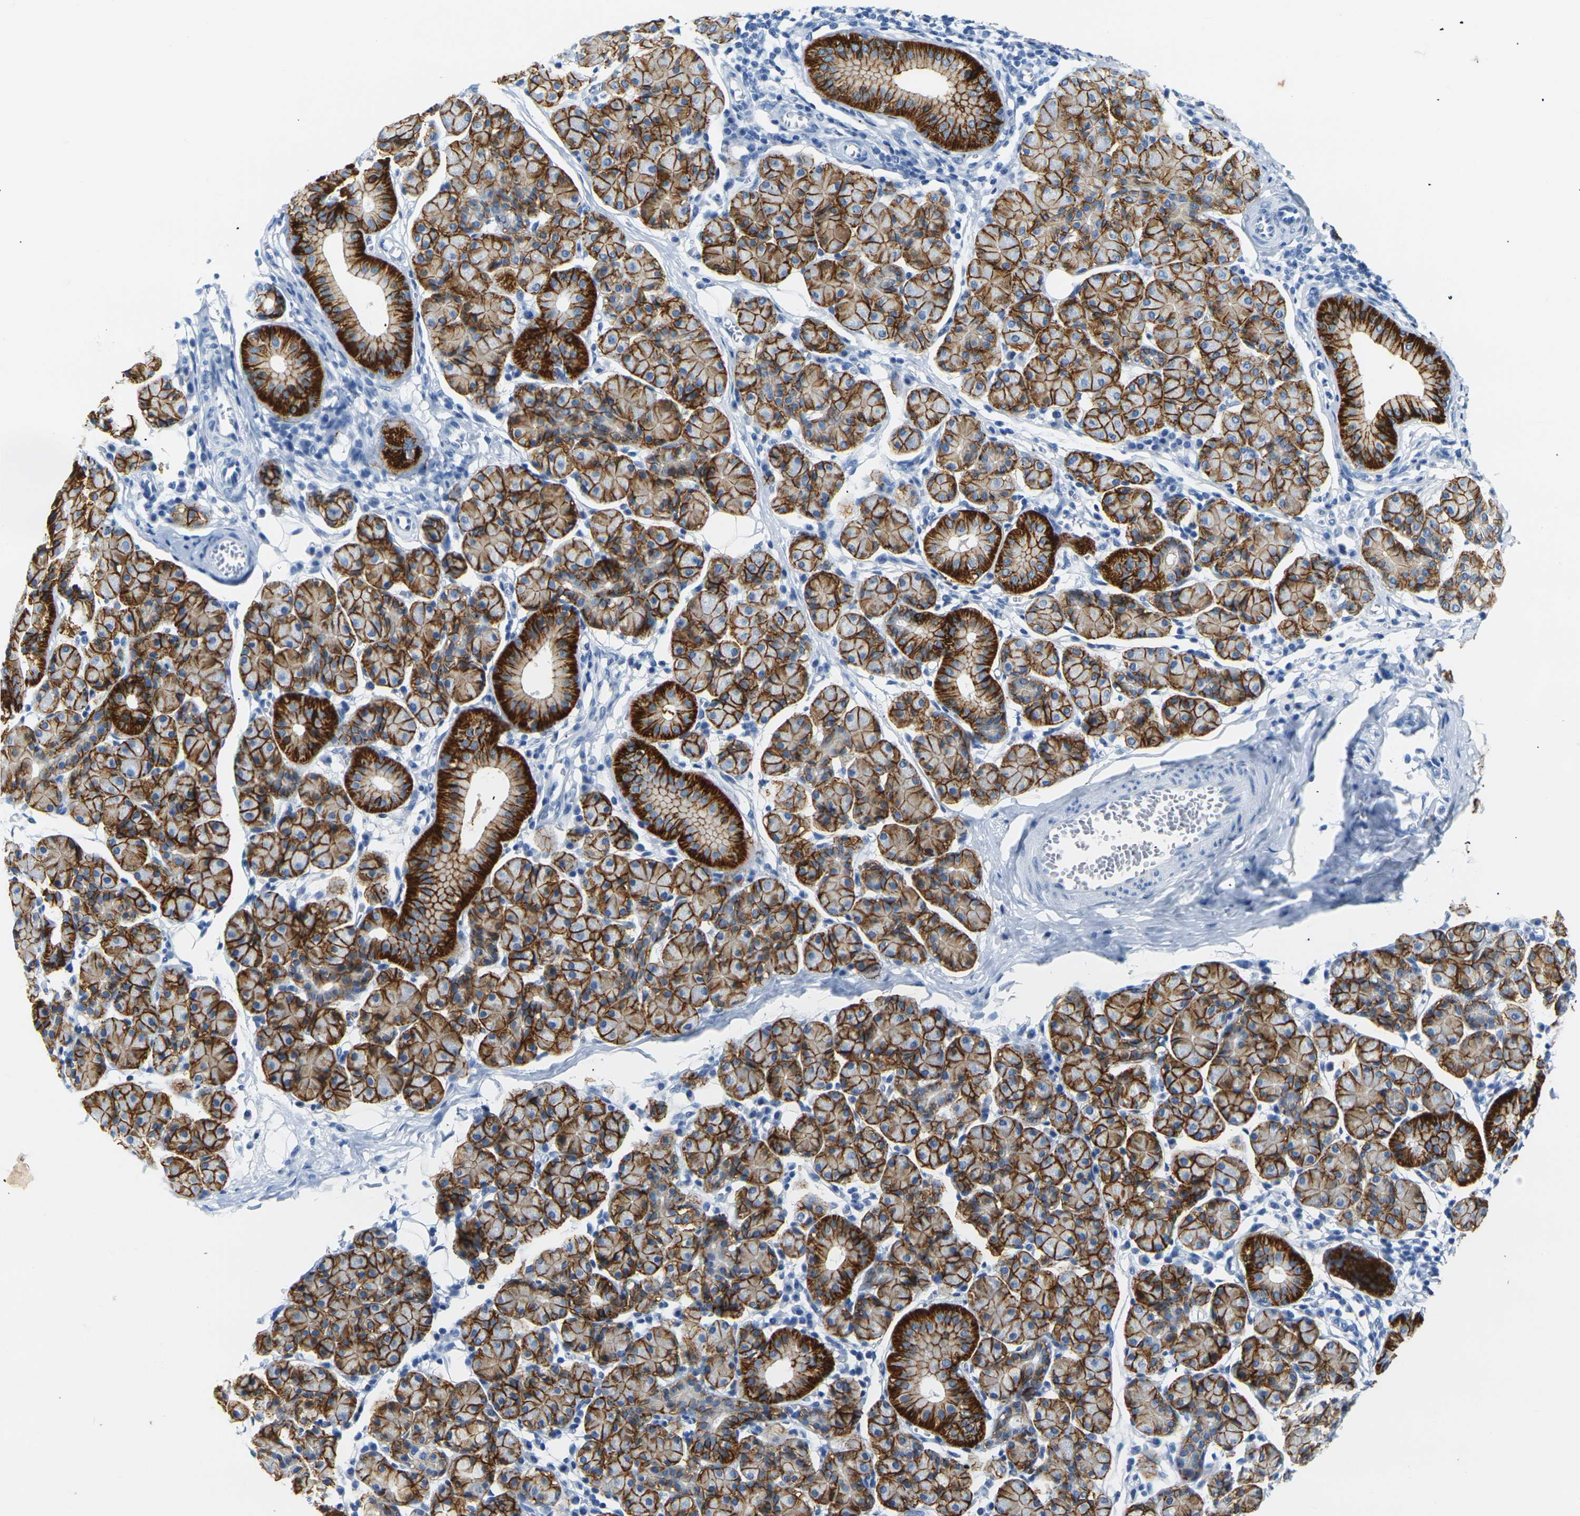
{"staining": {"intensity": "strong", "quantity": ">75%", "location": "cytoplasmic/membranous"}, "tissue": "salivary gland", "cell_type": "Glandular cells", "image_type": "normal", "snomed": [{"axis": "morphology", "description": "Normal tissue, NOS"}, {"axis": "morphology", "description": "Inflammation, NOS"}, {"axis": "topography", "description": "Lymph node"}, {"axis": "topography", "description": "Salivary gland"}], "caption": "Glandular cells demonstrate high levels of strong cytoplasmic/membranous expression in about >75% of cells in normal human salivary gland. The protein is shown in brown color, while the nuclei are stained blue.", "gene": "CLDN7", "patient": {"sex": "male", "age": 3}}